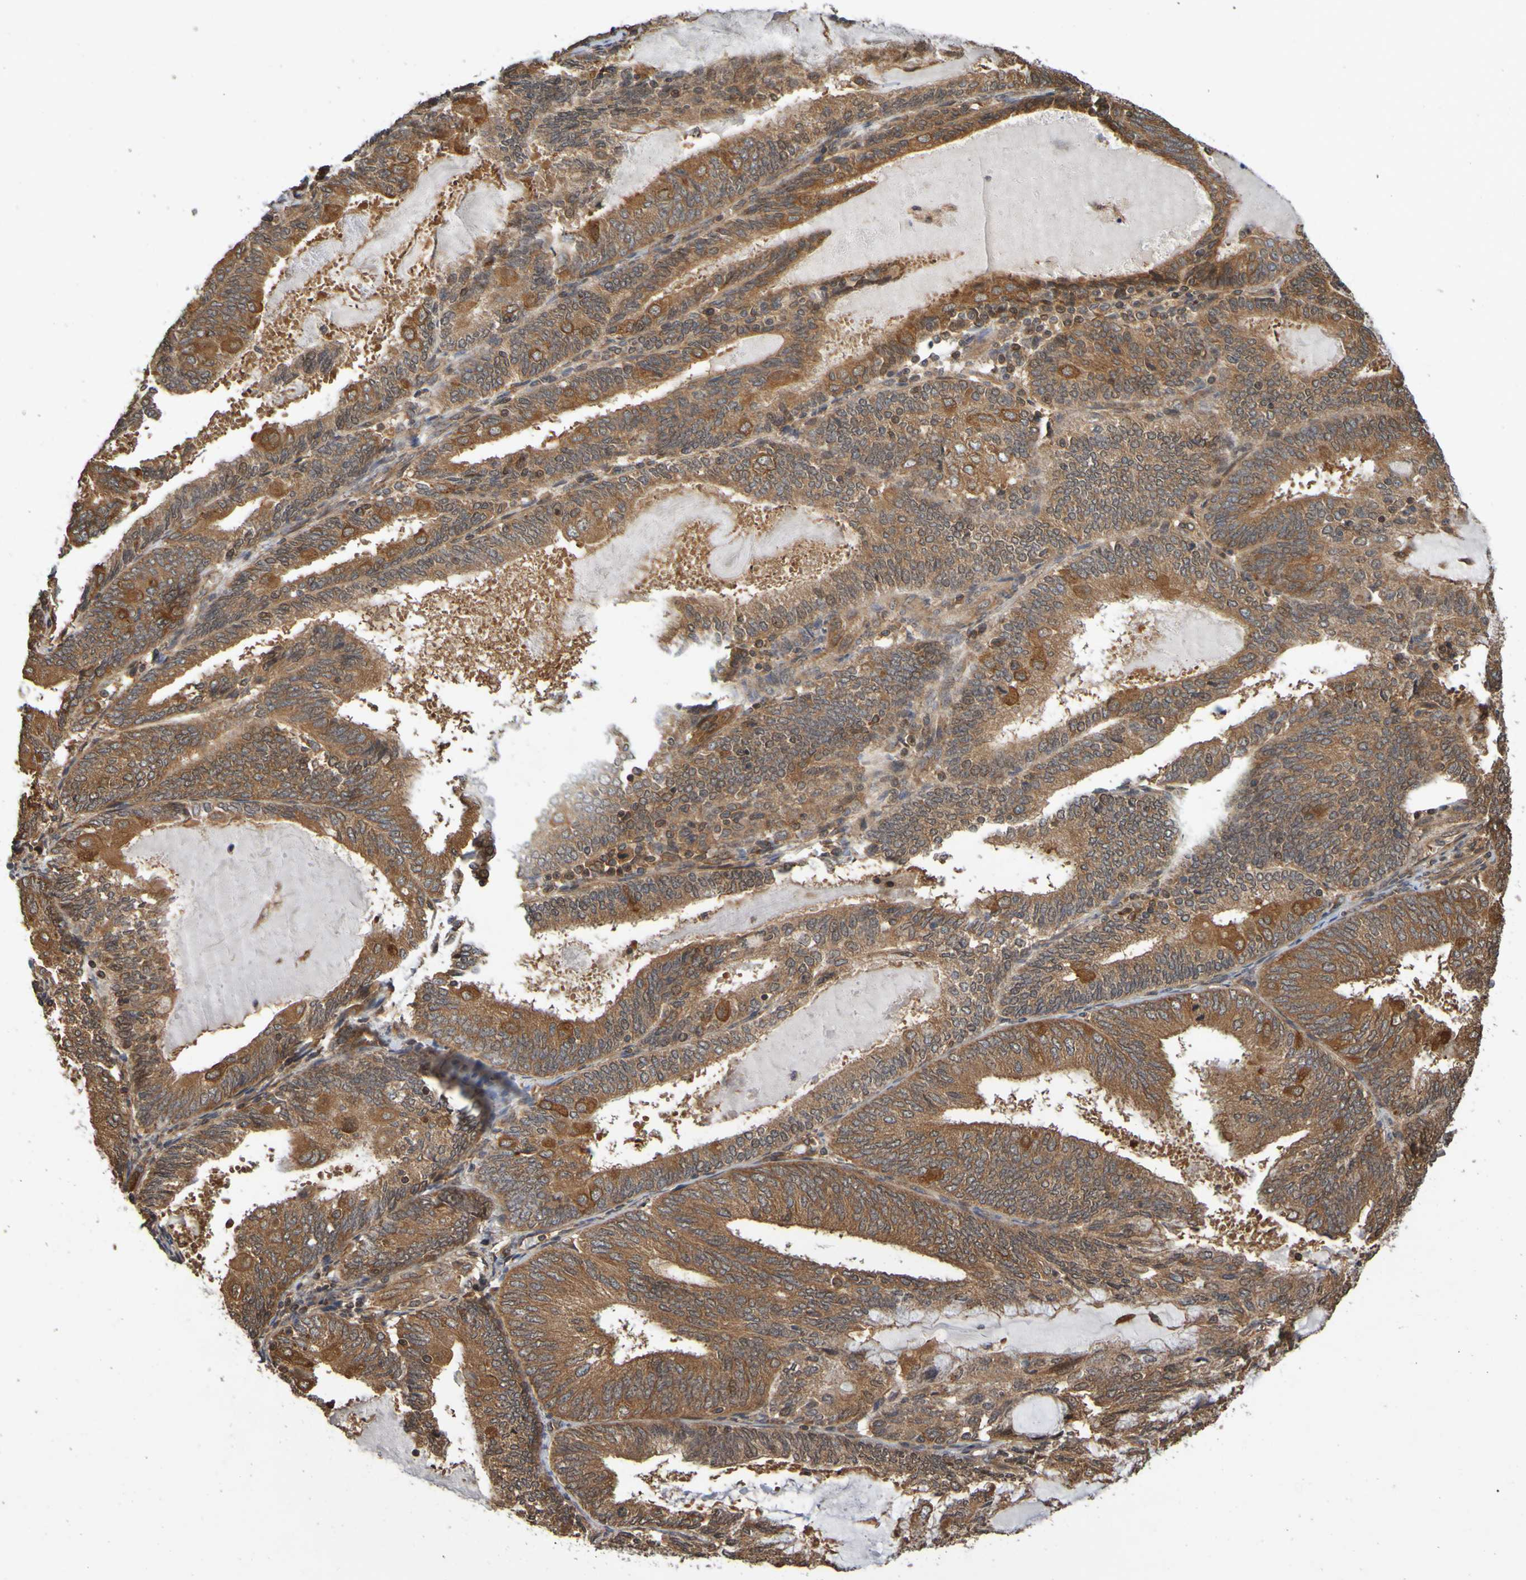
{"staining": {"intensity": "strong", "quantity": ">75%", "location": "cytoplasmic/membranous"}, "tissue": "endometrial cancer", "cell_type": "Tumor cells", "image_type": "cancer", "snomed": [{"axis": "morphology", "description": "Adenocarcinoma, NOS"}, {"axis": "topography", "description": "Endometrium"}], "caption": "DAB (3,3'-diaminobenzidine) immunohistochemical staining of human endometrial adenocarcinoma exhibits strong cytoplasmic/membranous protein positivity in approximately >75% of tumor cells.", "gene": "OCRL", "patient": {"sex": "female", "age": 81}}